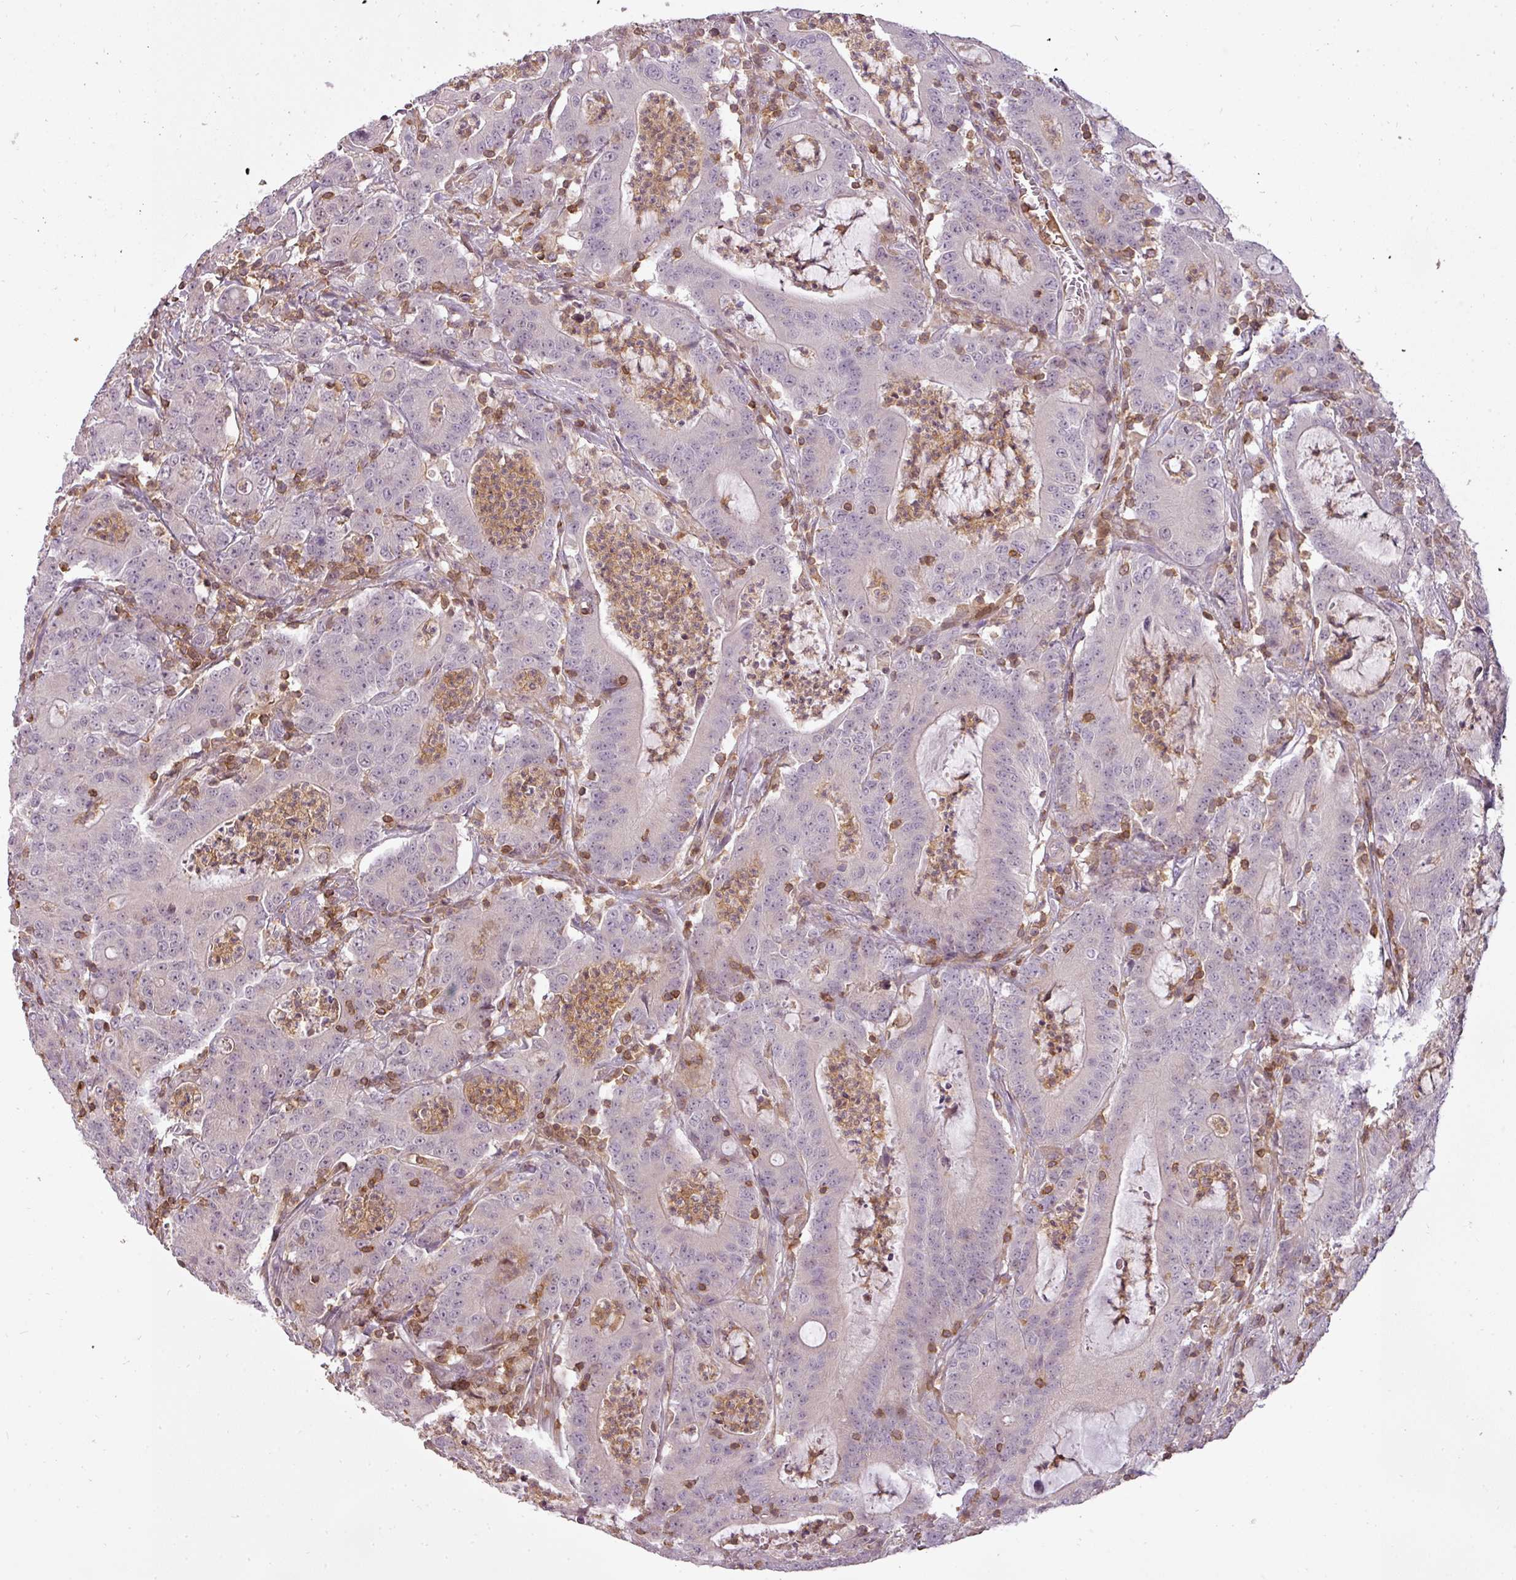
{"staining": {"intensity": "negative", "quantity": "none", "location": "none"}, "tissue": "colorectal cancer", "cell_type": "Tumor cells", "image_type": "cancer", "snomed": [{"axis": "morphology", "description": "Adenocarcinoma, NOS"}, {"axis": "topography", "description": "Colon"}], "caption": "DAB (3,3'-diaminobenzidine) immunohistochemical staining of human adenocarcinoma (colorectal) exhibits no significant expression in tumor cells. (DAB (3,3'-diaminobenzidine) IHC, high magnification).", "gene": "STK4", "patient": {"sex": "male", "age": 83}}